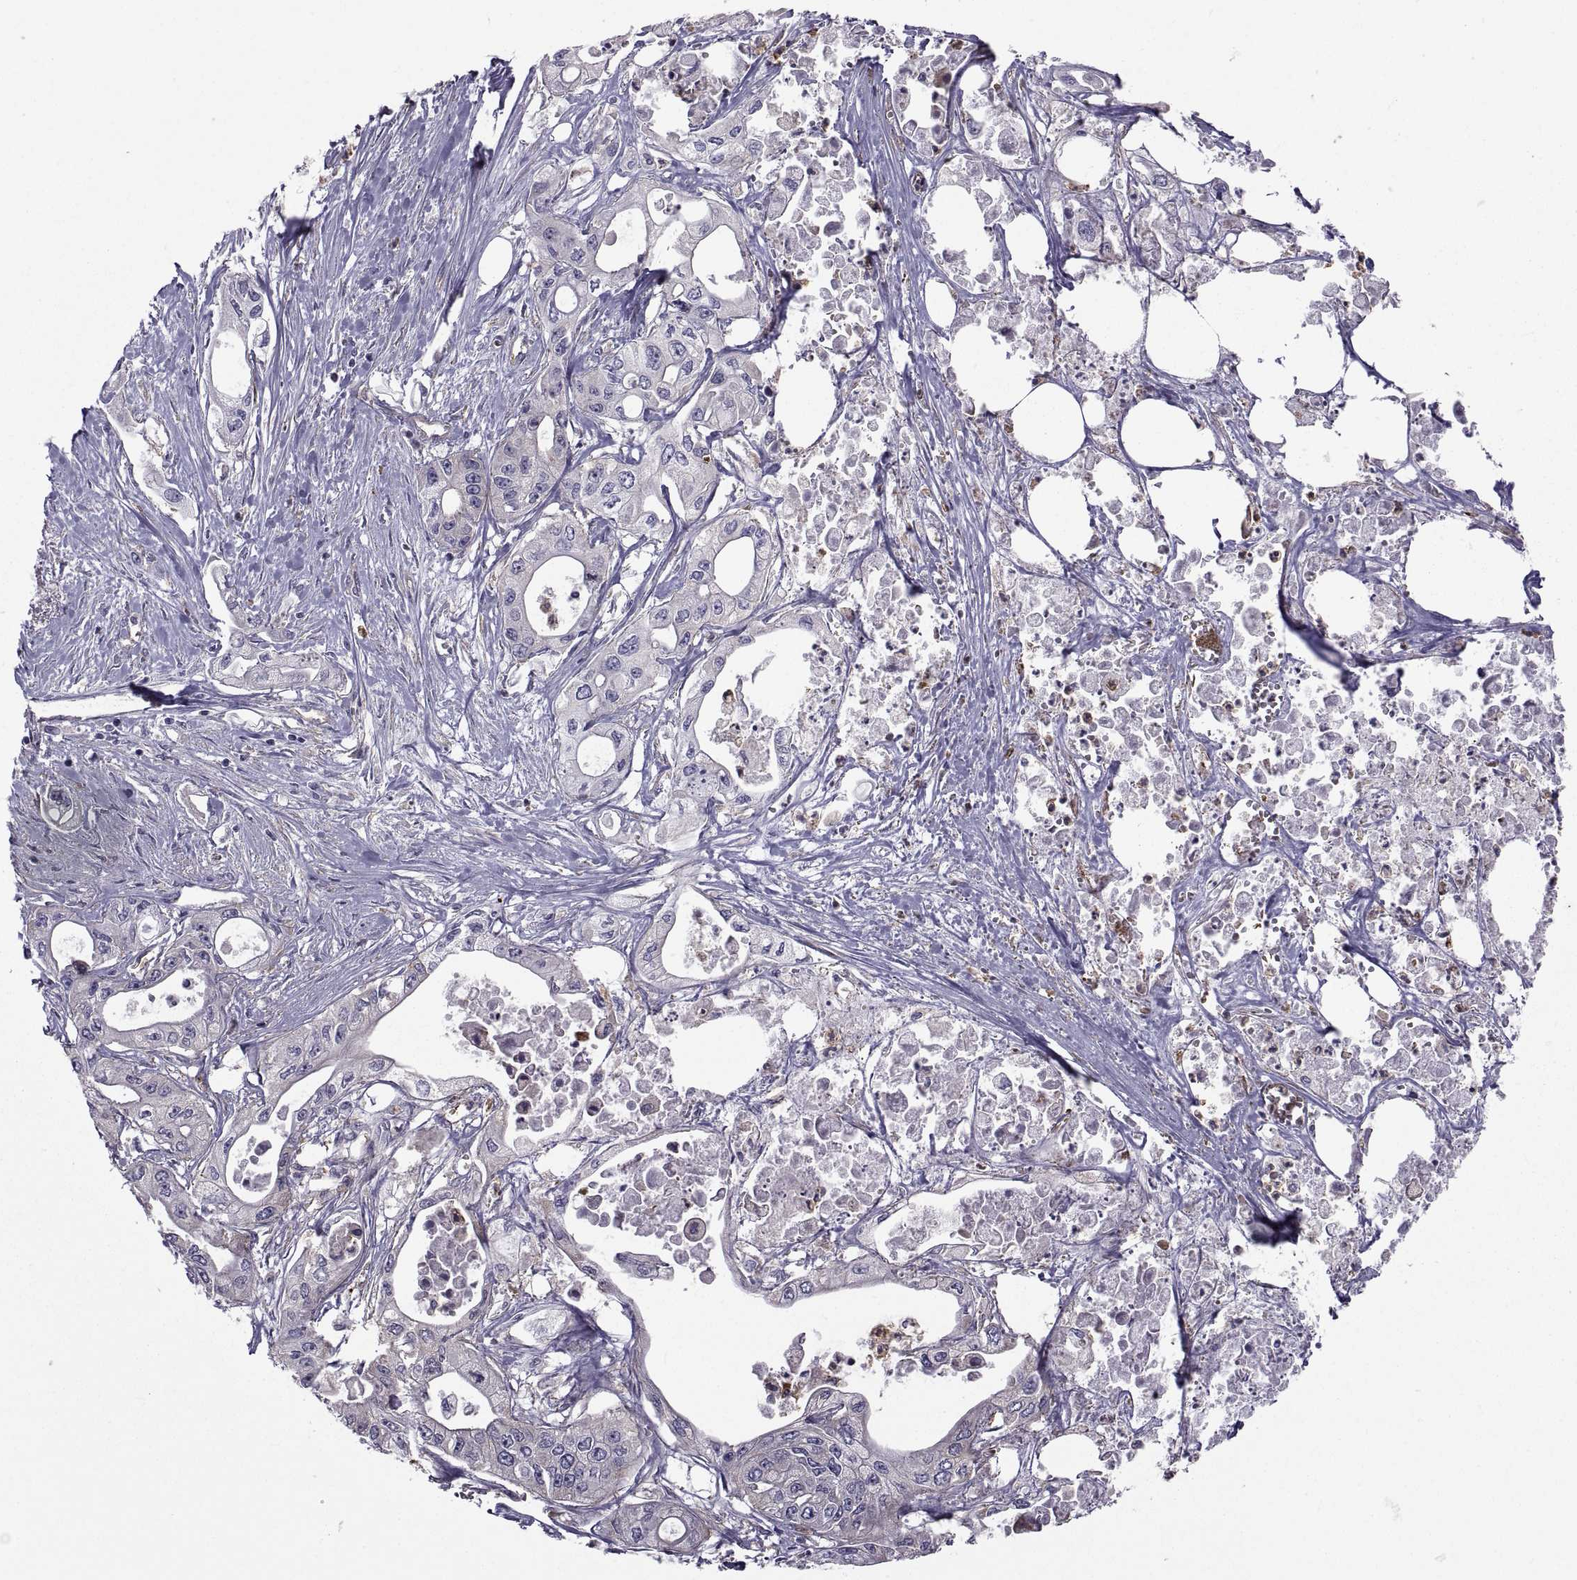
{"staining": {"intensity": "negative", "quantity": "none", "location": "none"}, "tissue": "pancreatic cancer", "cell_type": "Tumor cells", "image_type": "cancer", "snomed": [{"axis": "morphology", "description": "Adenocarcinoma, NOS"}, {"axis": "topography", "description": "Pancreas"}], "caption": "Tumor cells are negative for protein expression in human pancreatic cancer.", "gene": "MYH9", "patient": {"sex": "male", "age": 70}}